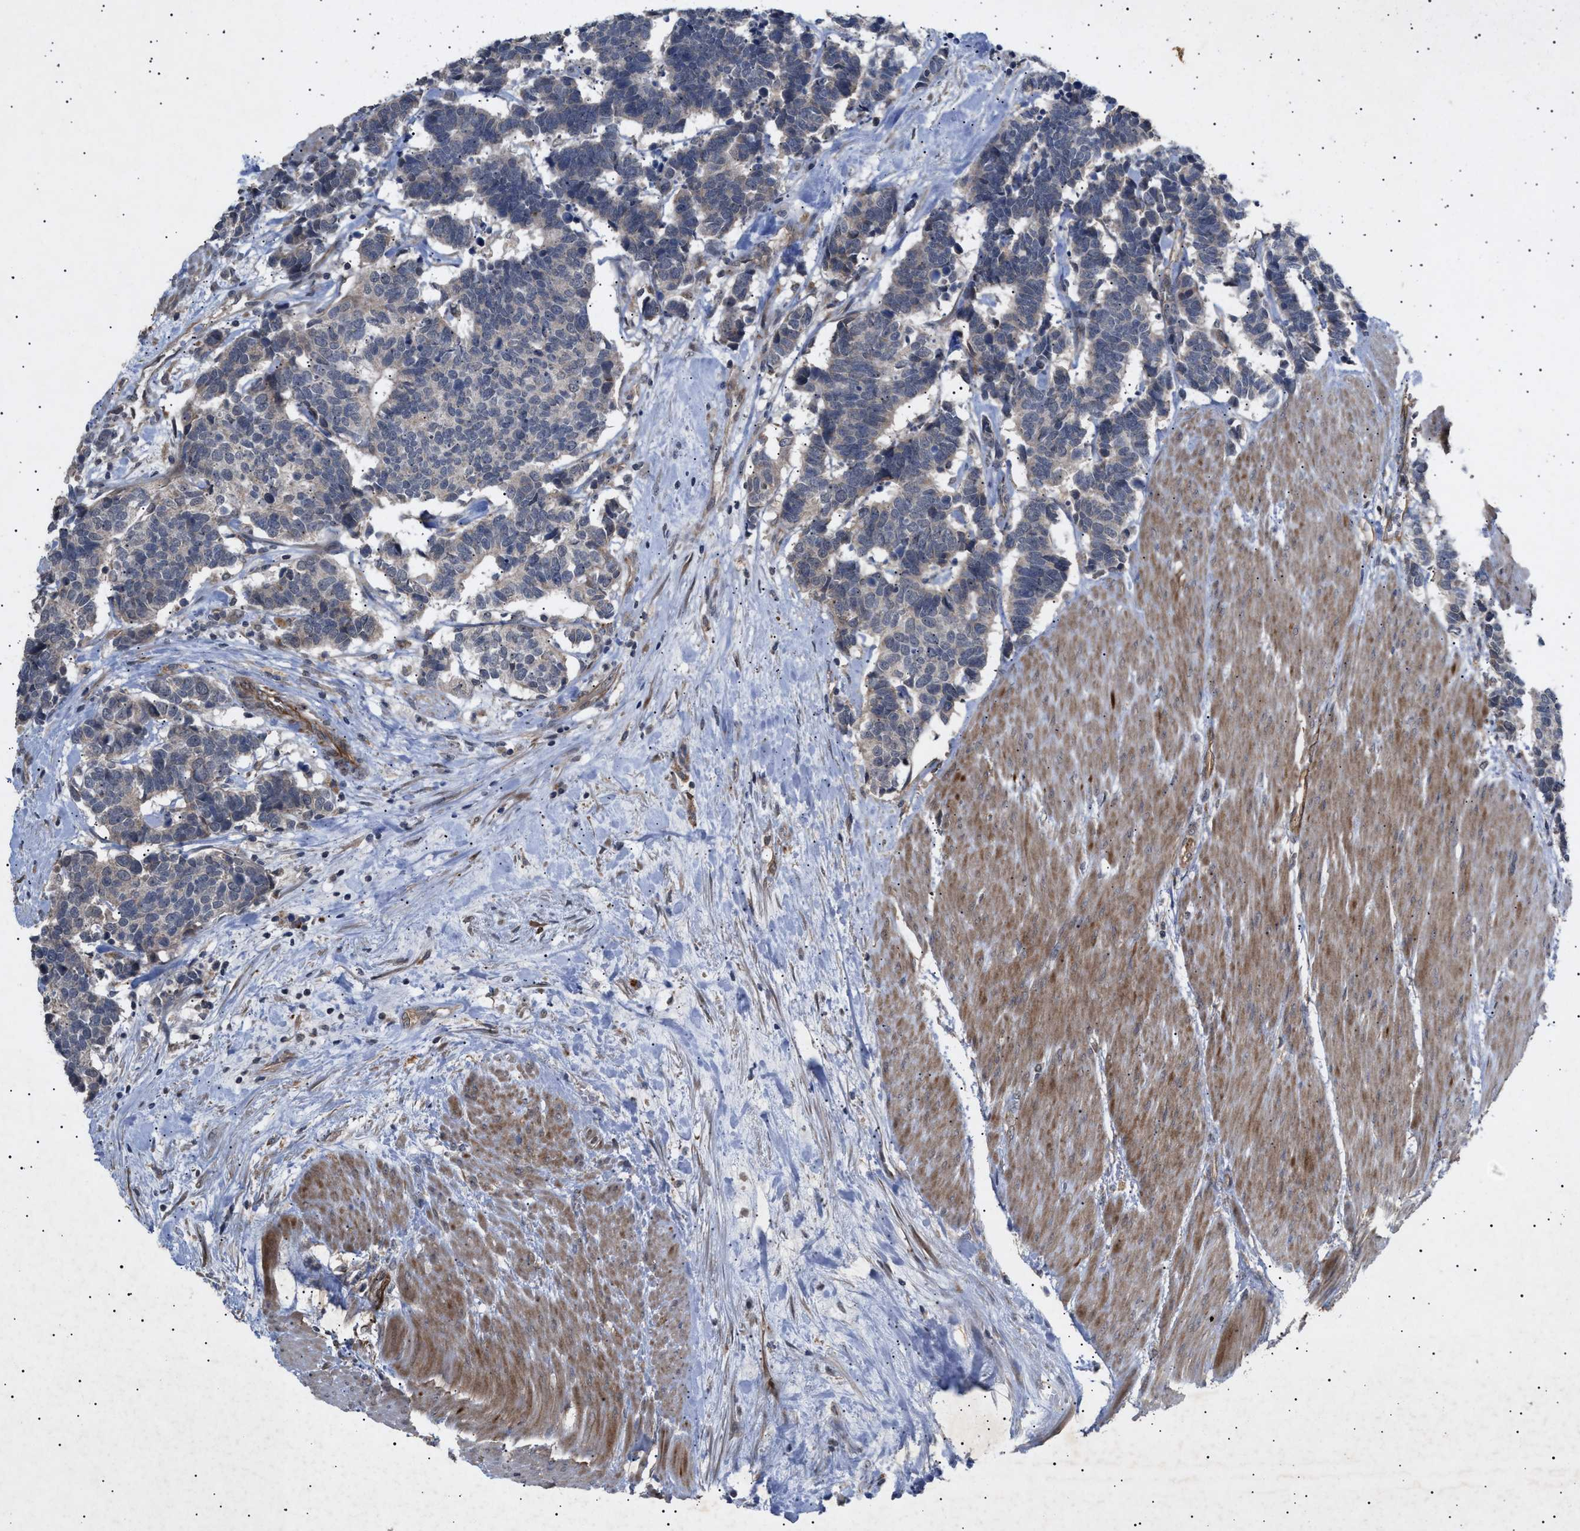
{"staining": {"intensity": "negative", "quantity": "none", "location": "none"}, "tissue": "carcinoid", "cell_type": "Tumor cells", "image_type": "cancer", "snomed": [{"axis": "morphology", "description": "Carcinoma, NOS"}, {"axis": "morphology", "description": "Carcinoid, malignant, NOS"}, {"axis": "topography", "description": "Urinary bladder"}], "caption": "Human malignant carcinoid stained for a protein using immunohistochemistry (IHC) demonstrates no staining in tumor cells.", "gene": "SIRT5", "patient": {"sex": "male", "age": 57}}